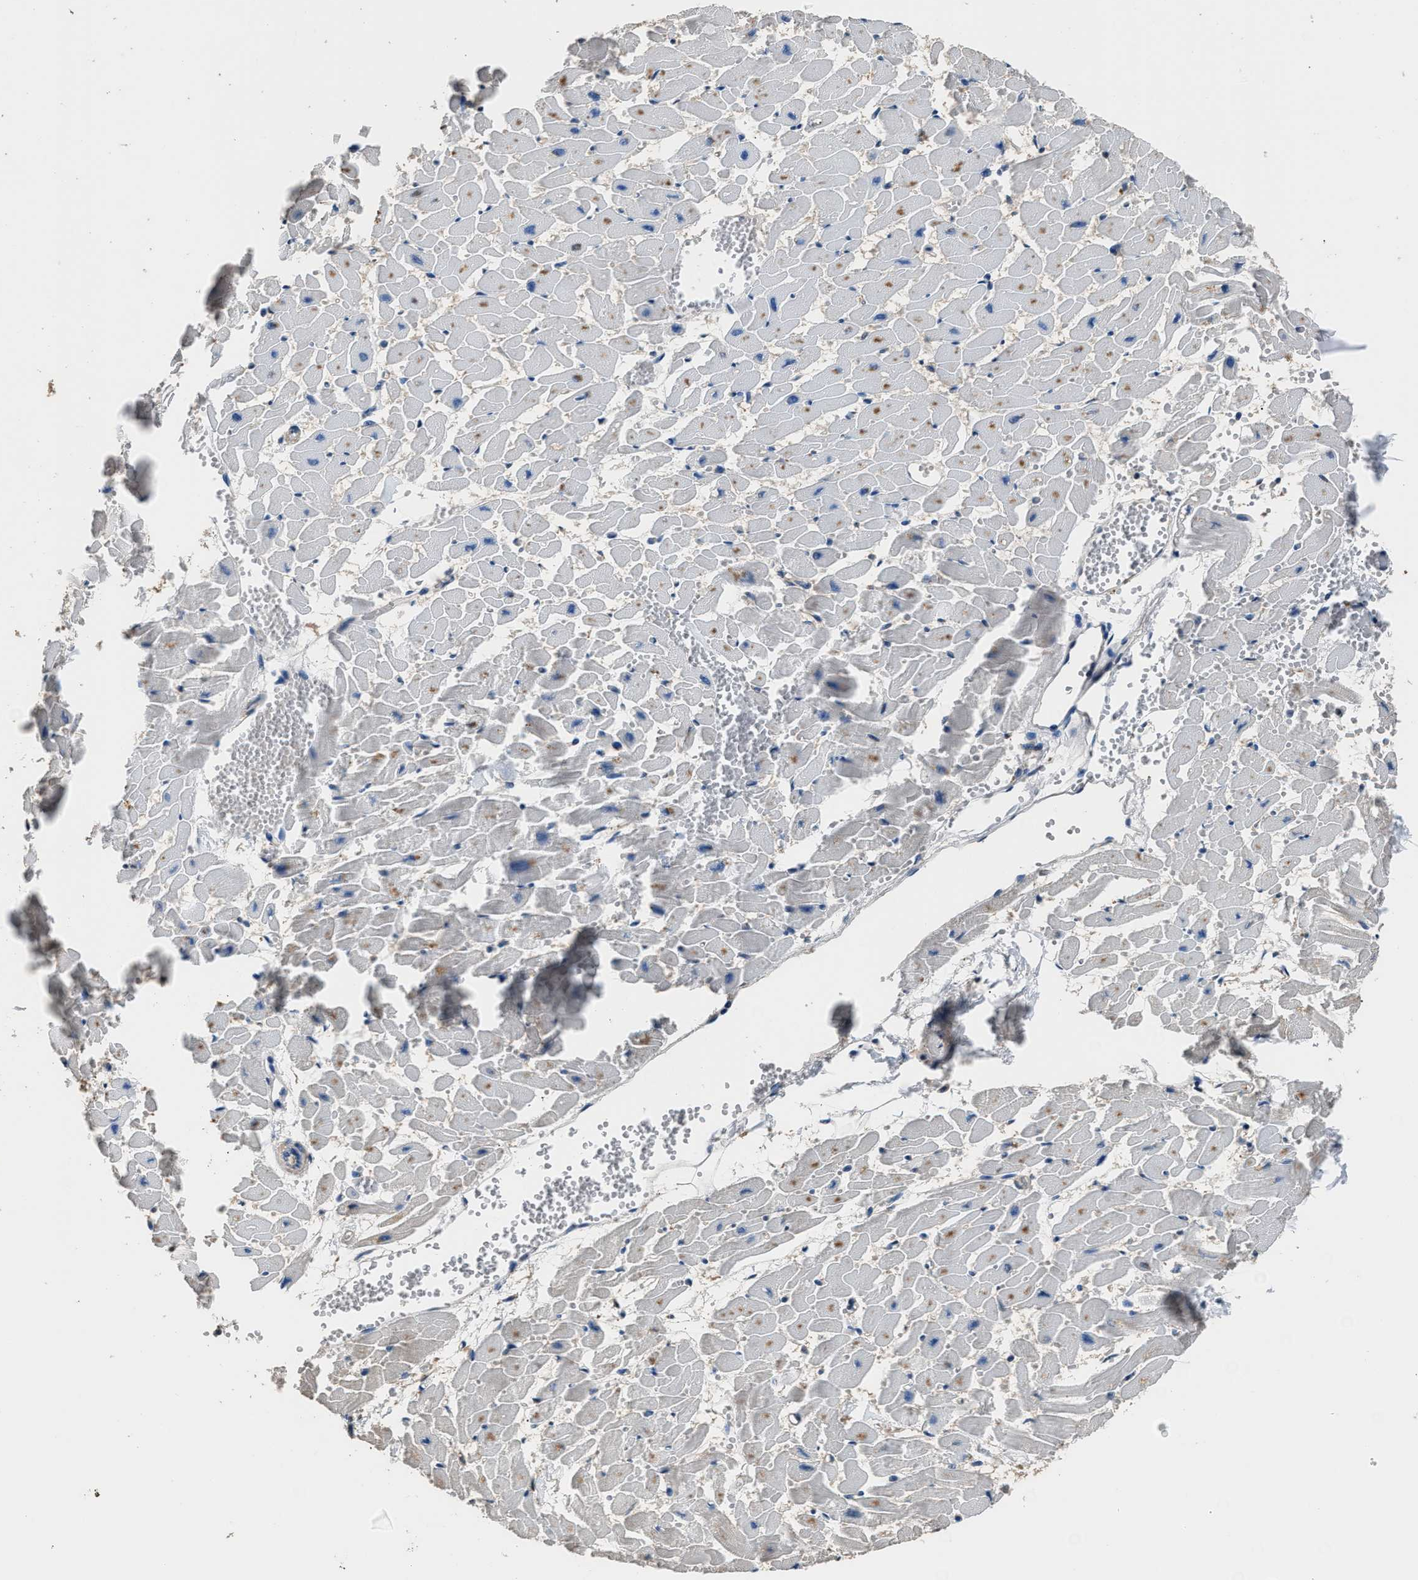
{"staining": {"intensity": "weak", "quantity": "25%-75%", "location": "cytoplasmic/membranous"}, "tissue": "heart muscle", "cell_type": "Cardiomyocytes", "image_type": "normal", "snomed": [{"axis": "morphology", "description": "Normal tissue, NOS"}, {"axis": "topography", "description": "Heart"}], "caption": "Protein analysis of unremarkable heart muscle reveals weak cytoplasmic/membranous positivity in about 25%-75% of cardiomyocytes.", "gene": "GSTP1", "patient": {"sex": "female", "age": 19}}